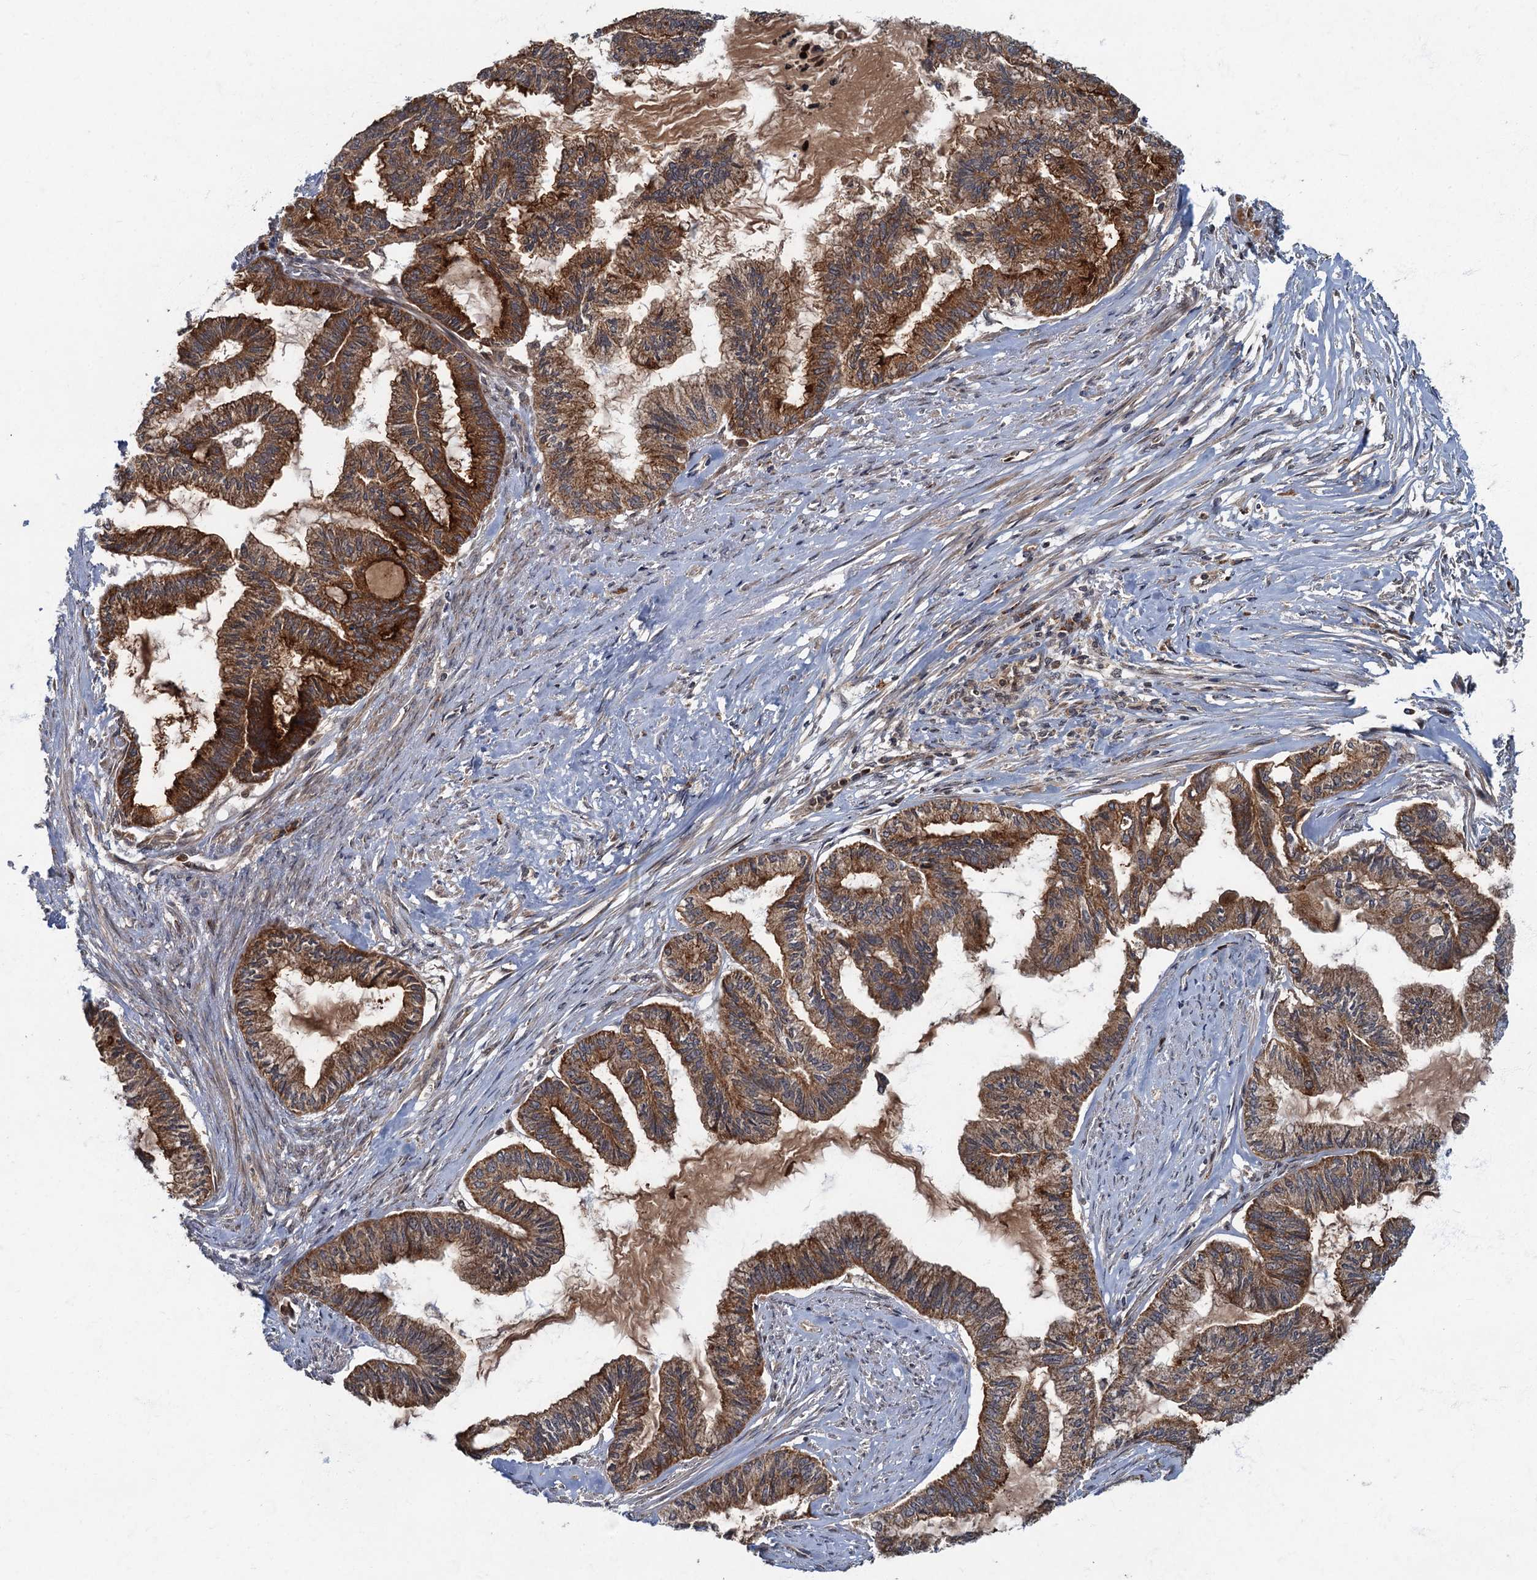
{"staining": {"intensity": "moderate", "quantity": ">75%", "location": "cytoplasmic/membranous"}, "tissue": "endometrial cancer", "cell_type": "Tumor cells", "image_type": "cancer", "snomed": [{"axis": "morphology", "description": "Adenocarcinoma, NOS"}, {"axis": "topography", "description": "Endometrium"}], "caption": "Tumor cells demonstrate medium levels of moderate cytoplasmic/membranous positivity in about >75% of cells in endometrial adenocarcinoma.", "gene": "SLC11A2", "patient": {"sex": "female", "age": 86}}